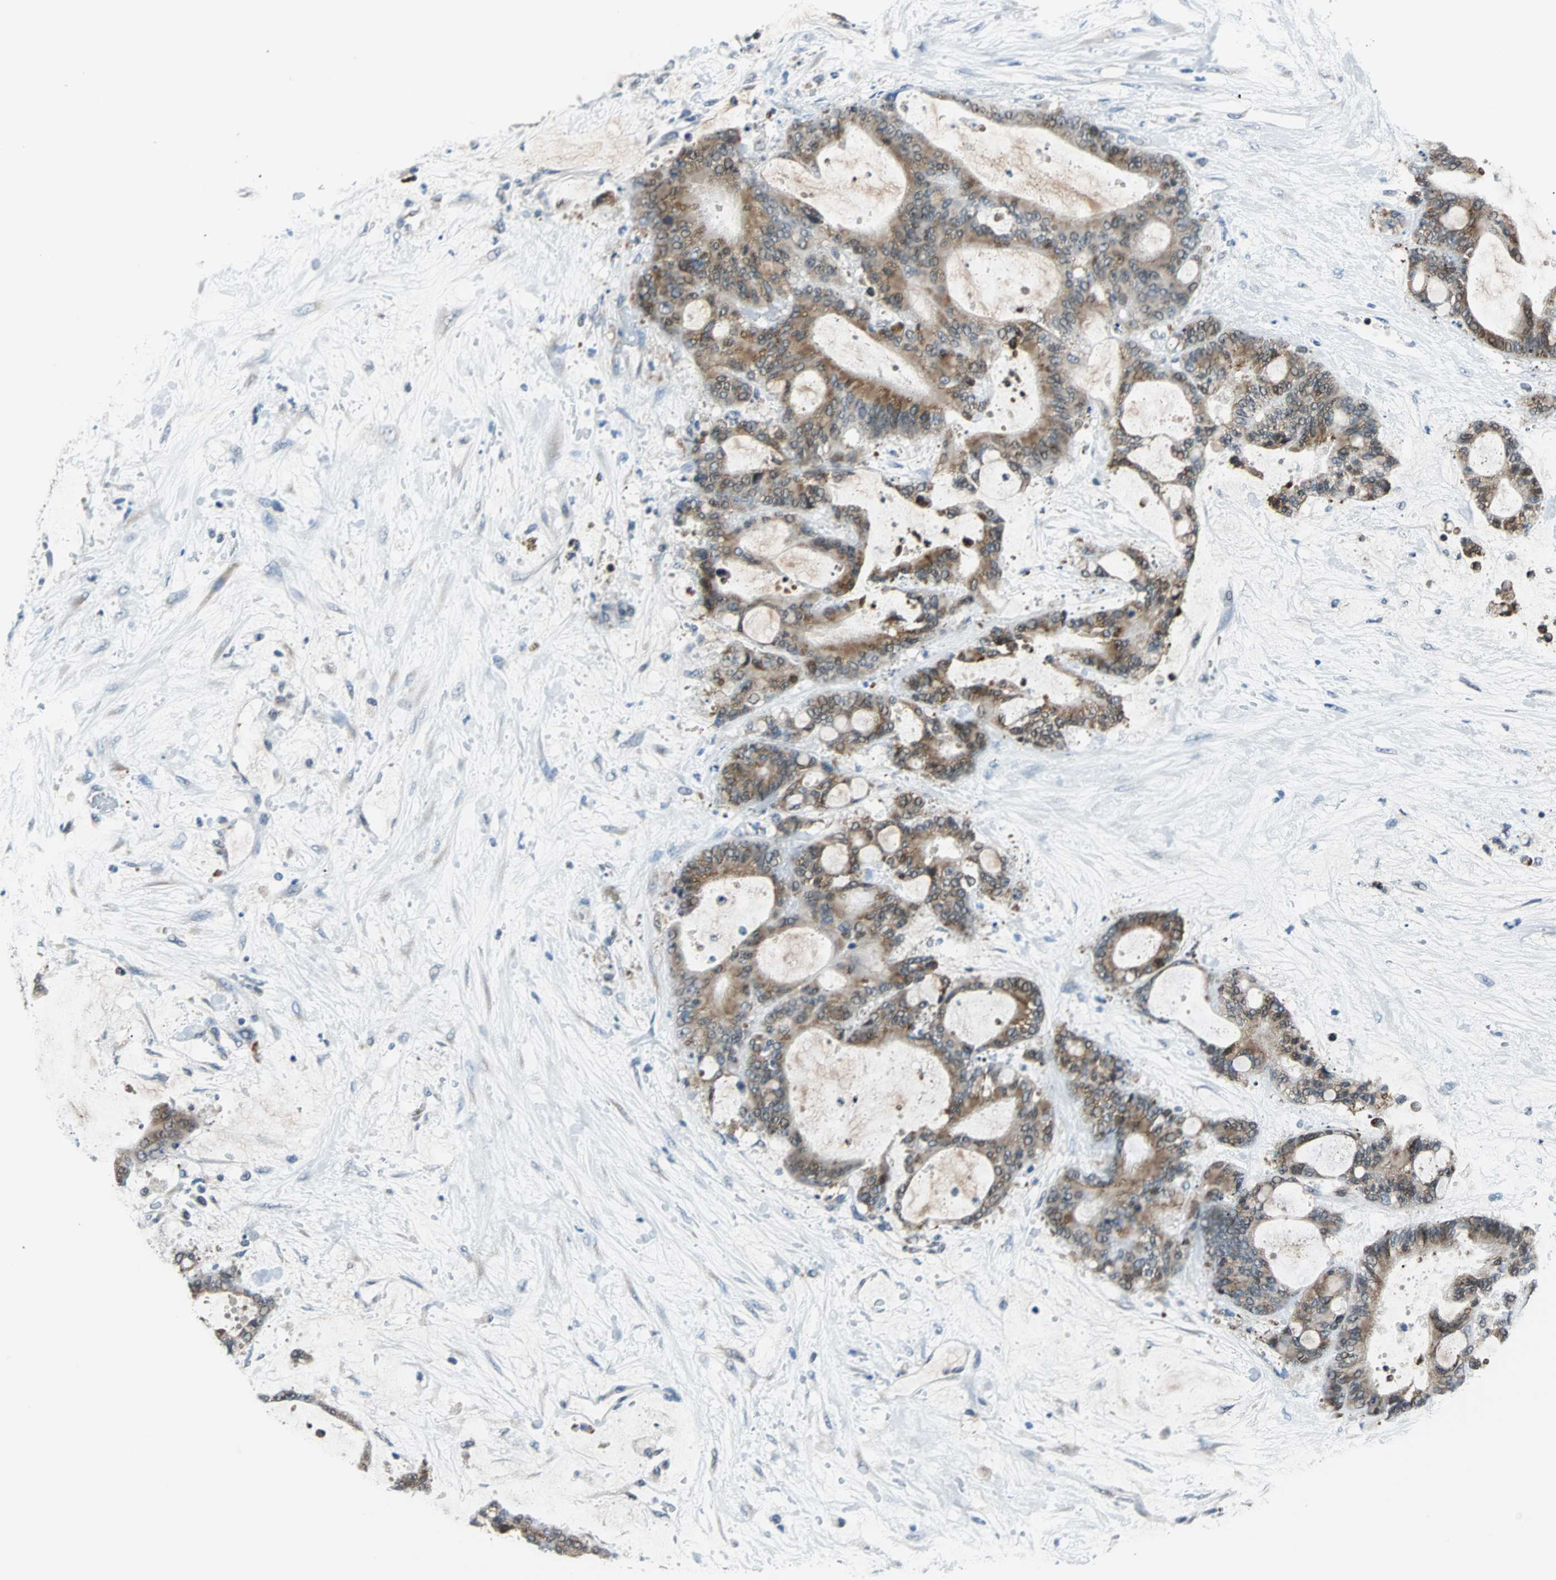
{"staining": {"intensity": "moderate", "quantity": ">75%", "location": "cytoplasmic/membranous"}, "tissue": "liver cancer", "cell_type": "Tumor cells", "image_type": "cancer", "snomed": [{"axis": "morphology", "description": "Cholangiocarcinoma"}, {"axis": "topography", "description": "Liver"}], "caption": "Cholangiocarcinoma (liver) was stained to show a protein in brown. There is medium levels of moderate cytoplasmic/membranous positivity in about >75% of tumor cells.", "gene": "USP28", "patient": {"sex": "female", "age": 73}}